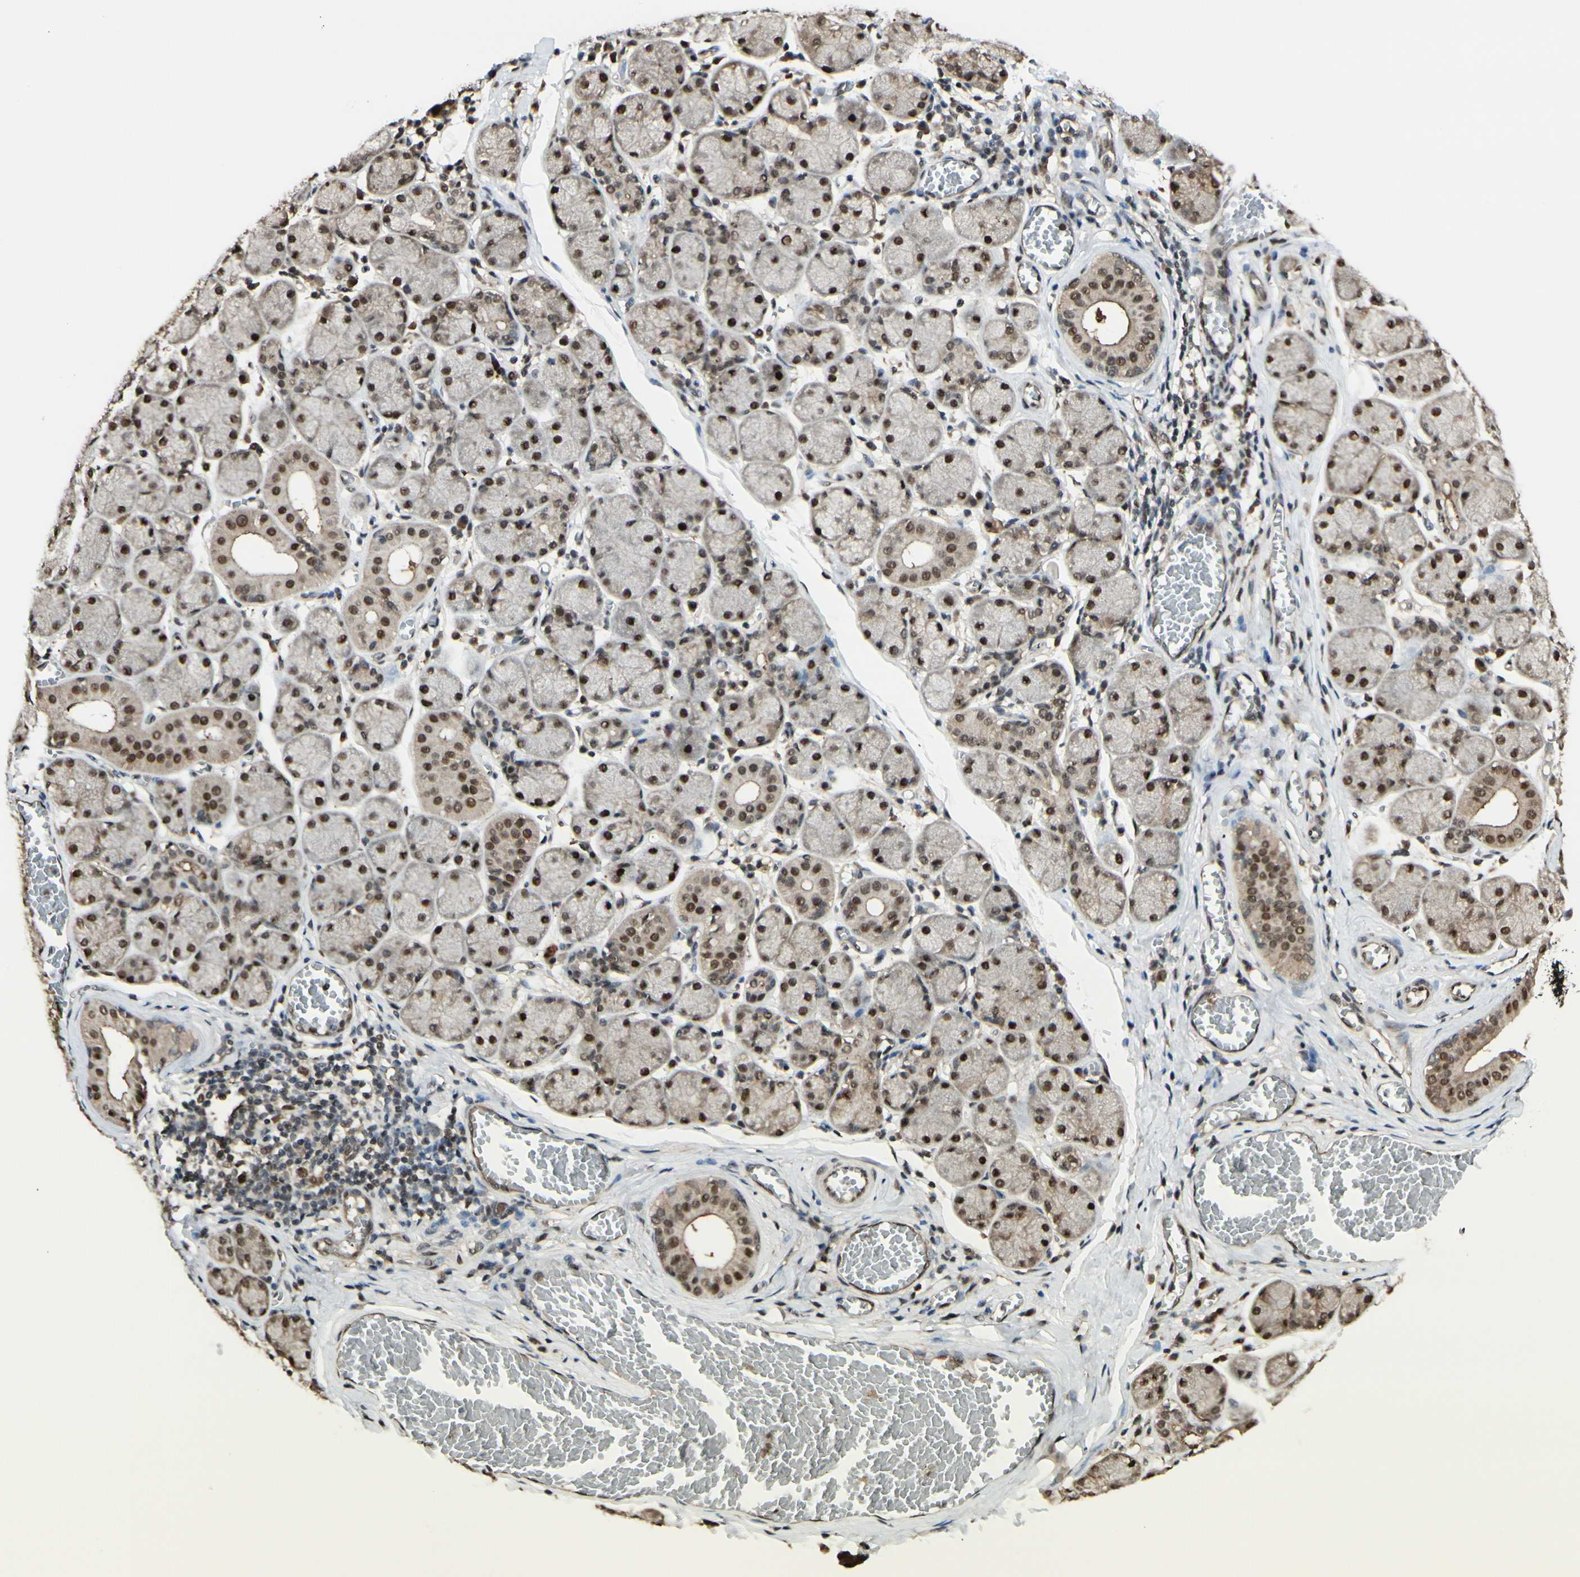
{"staining": {"intensity": "strong", "quantity": ">75%", "location": "nuclear"}, "tissue": "salivary gland", "cell_type": "Glandular cells", "image_type": "normal", "snomed": [{"axis": "morphology", "description": "Normal tissue, NOS"}, {"axis": "topography", "description": "Salivary gland"}], "caption": "Protein staining reveals strong nuclear staining in approximately >75% of glandular cells in unremarkable salivary gland. Ihc stains the protein in brown and the nuclei are stained blue.", "gene": "HSF1", "patient": {"sex": "female", "age": 24}}